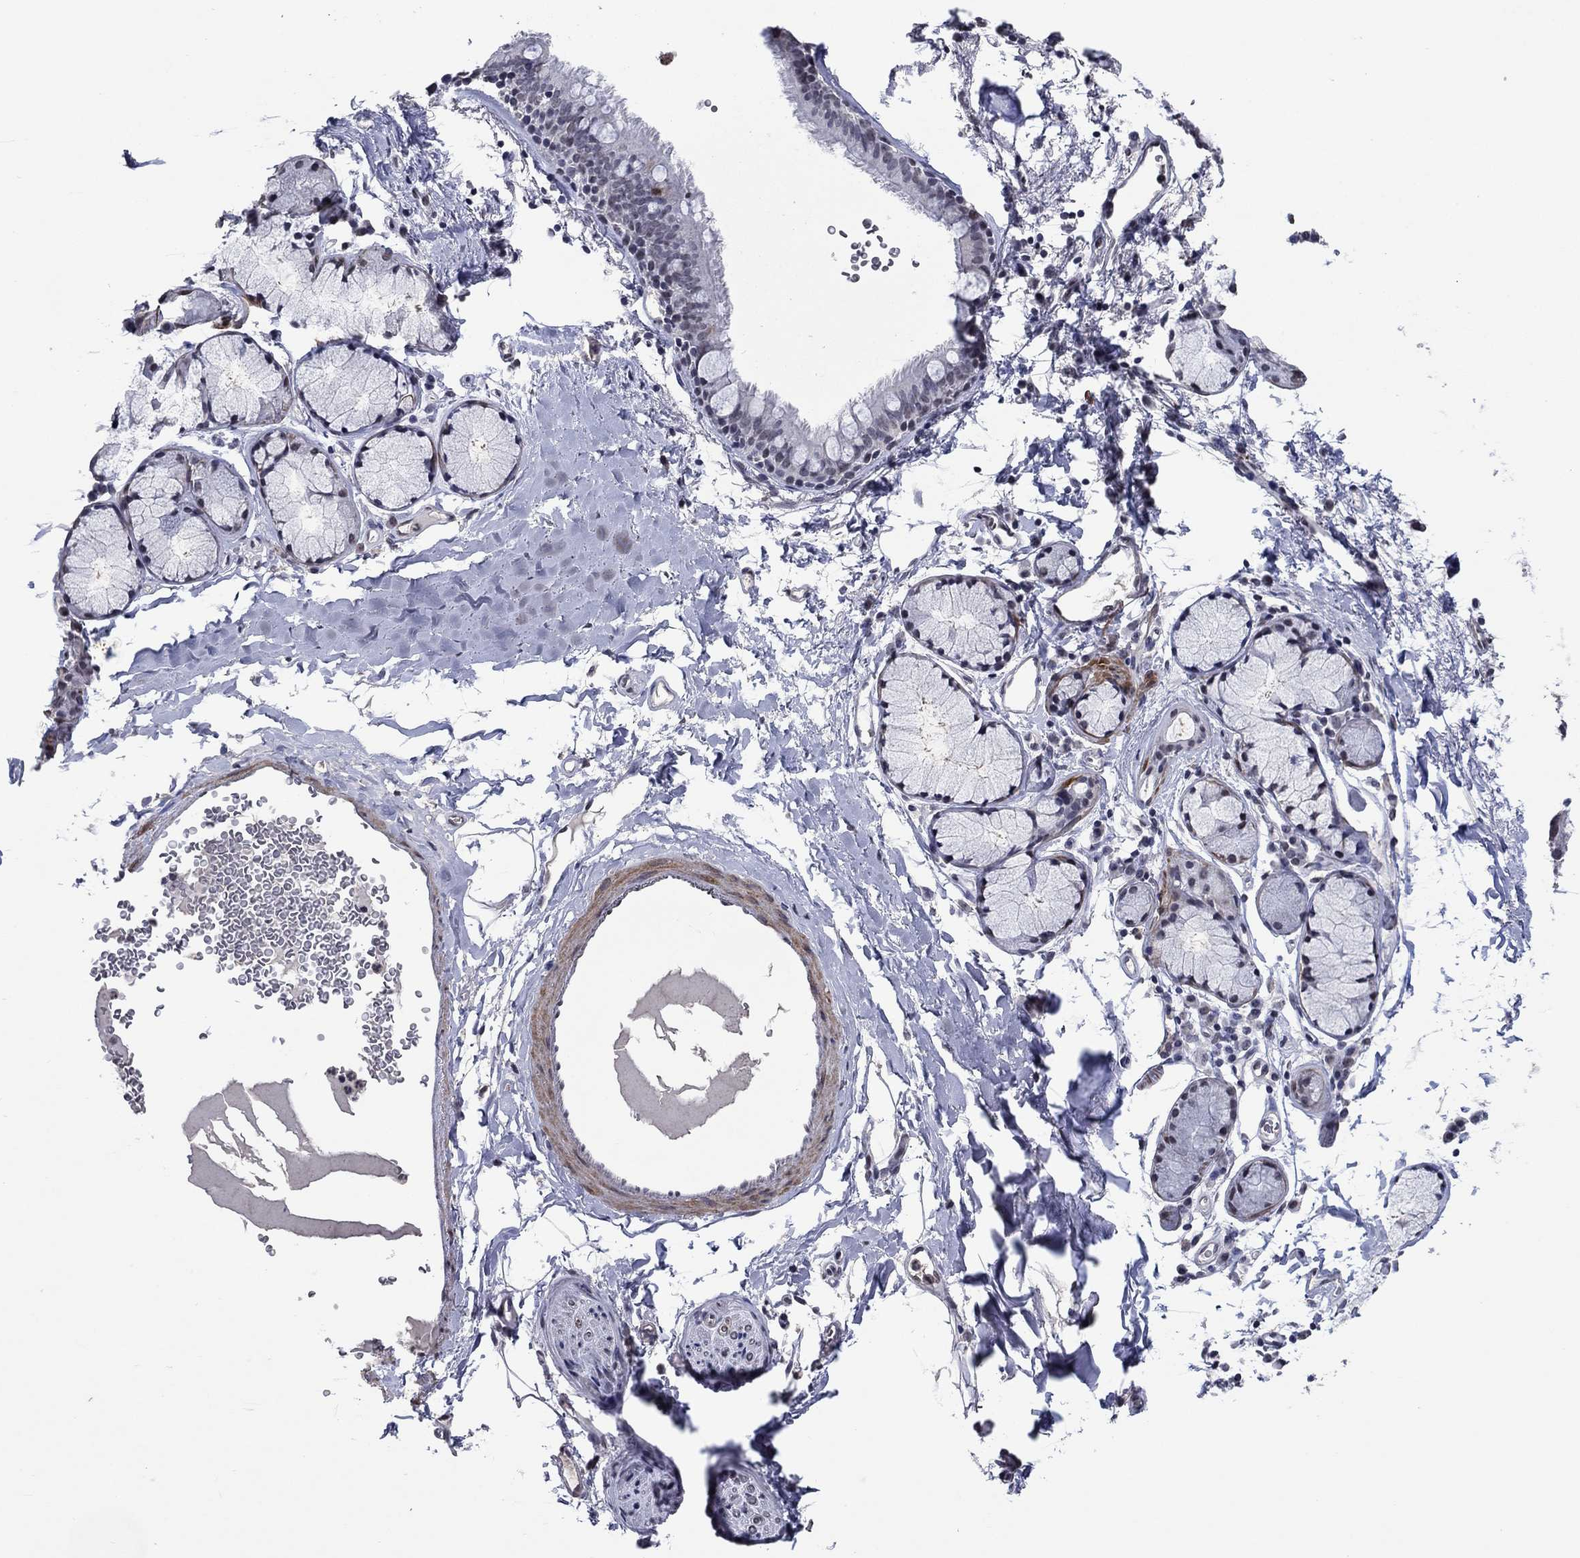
{"staining": {"intensity": "weak", "quantity": "<25%", "location": "nuclear"}, "tissue": "bronchus", "cell_type": "Respiratory epithelial cells", "image_type": "normal", "snomed": [{"axis": "morphology", "description": "Normal tissue, NOS"}, {"axis": "morphology", "description": "Squamous cell carcinoma, NOS"}, {"axis": "topography", "description": "Cartilage tissue"}, {"axis": "topography", "description": "Bronchus"}], "caption": "IHC of benign human bronchus displays no staining in respiratory epithelial cells.", "gene": "TYMS", "patient": {"sex": "male", "age": 72}}